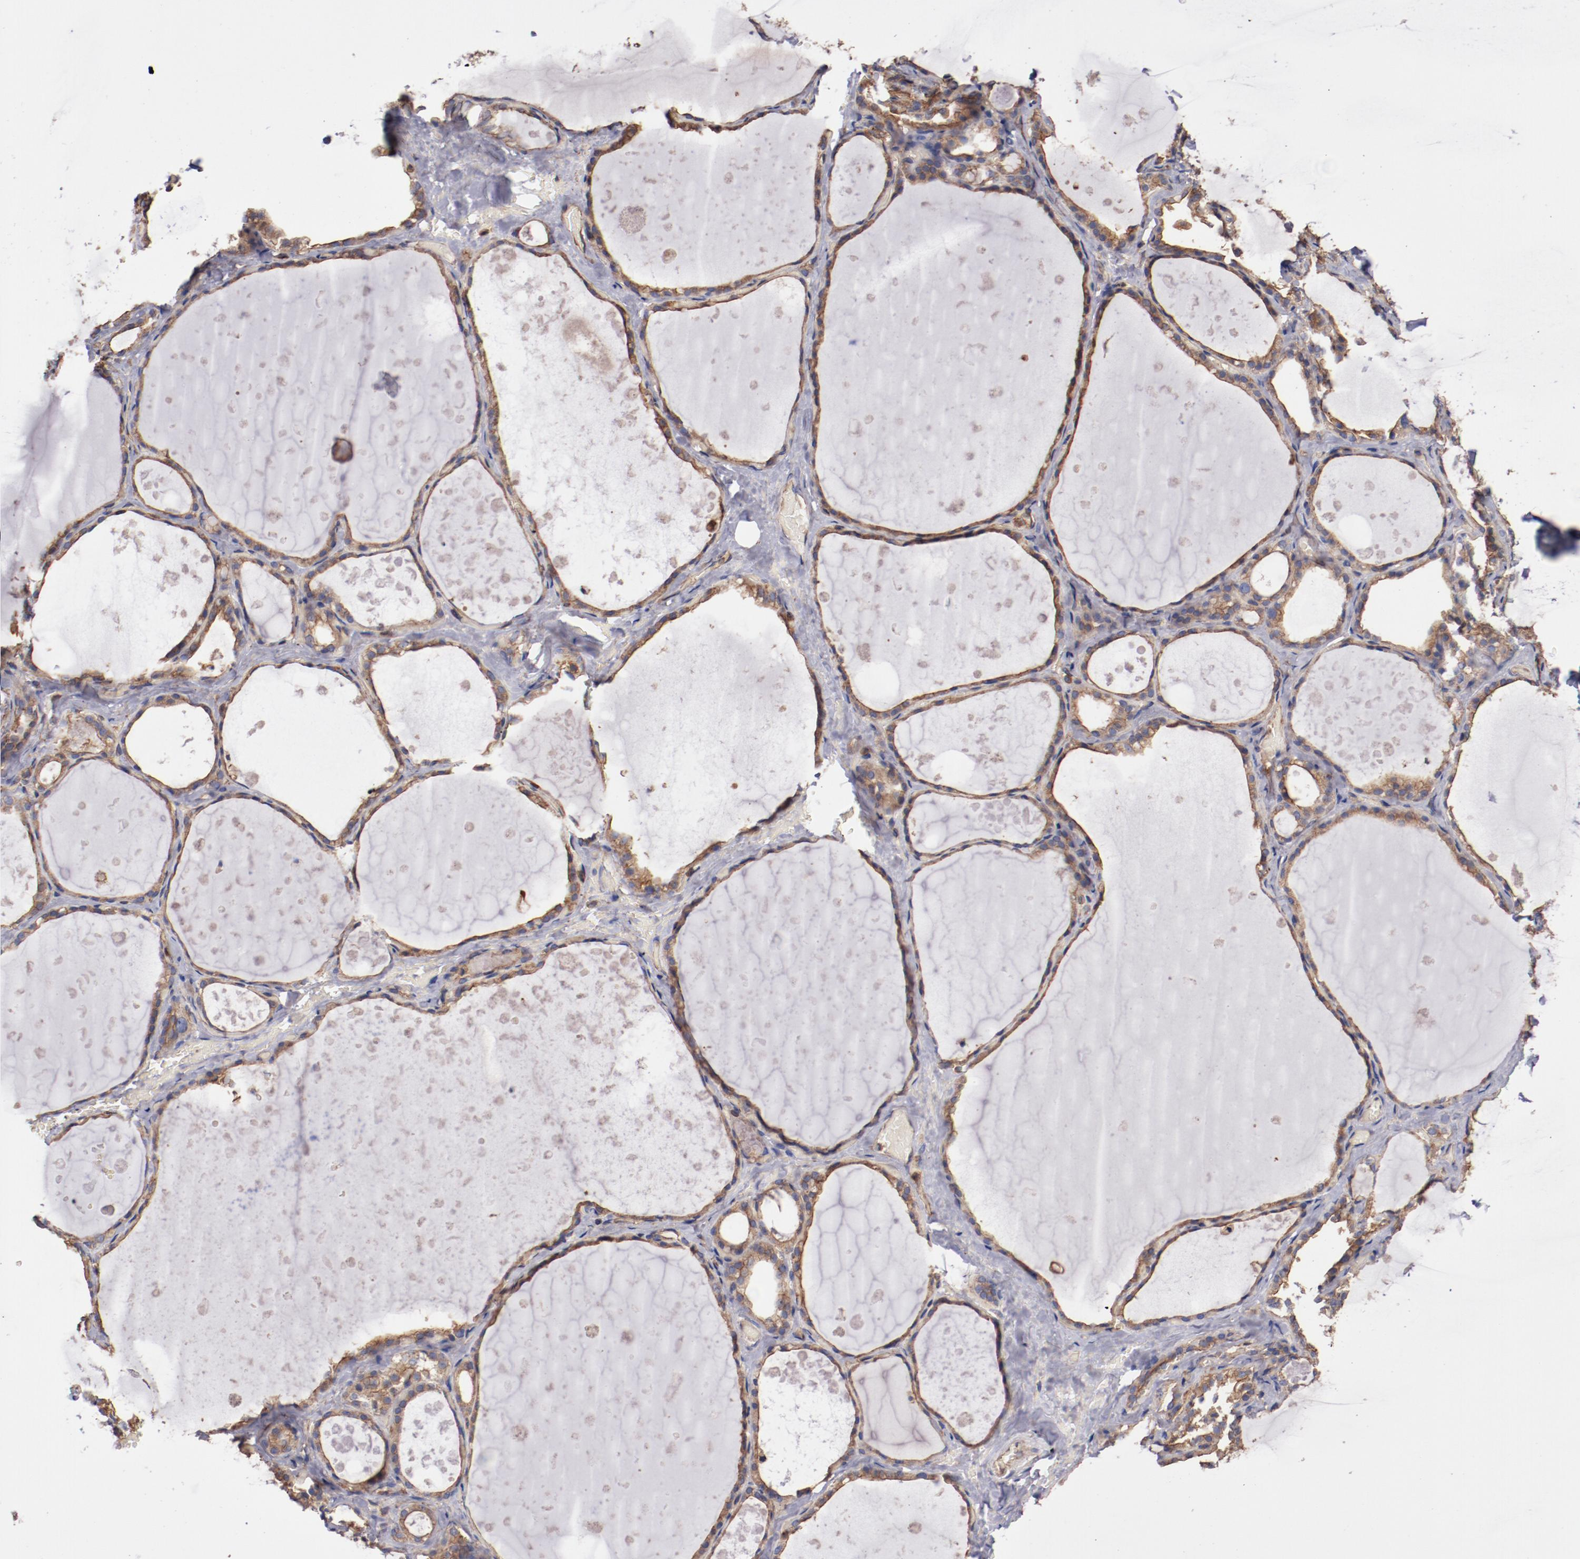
{"staining": {"intensity": "strong", "quantity": ">75%", "location": "cytoplasmic/membranous"}, "tissue": "thyroid gland", "cell_type": "Glandular cells", "image_type": "normal", "snomed": [{"axis": "morphology", "description": "Normal tissue, NOS"}, {"axis": "topography", "description": "Thyroid gland"}], "caption": "Glandular cells reveal strong cytoplasmic/membranous positivity in about >75% of cells in benign thyroid gland. The staining was performed using DAB, with brown indicating positive protein expression. Nuclei are stained blue with hematoxylin.", "gene": "TMOD3", "patient": {"sex": "male", "age": 61}}